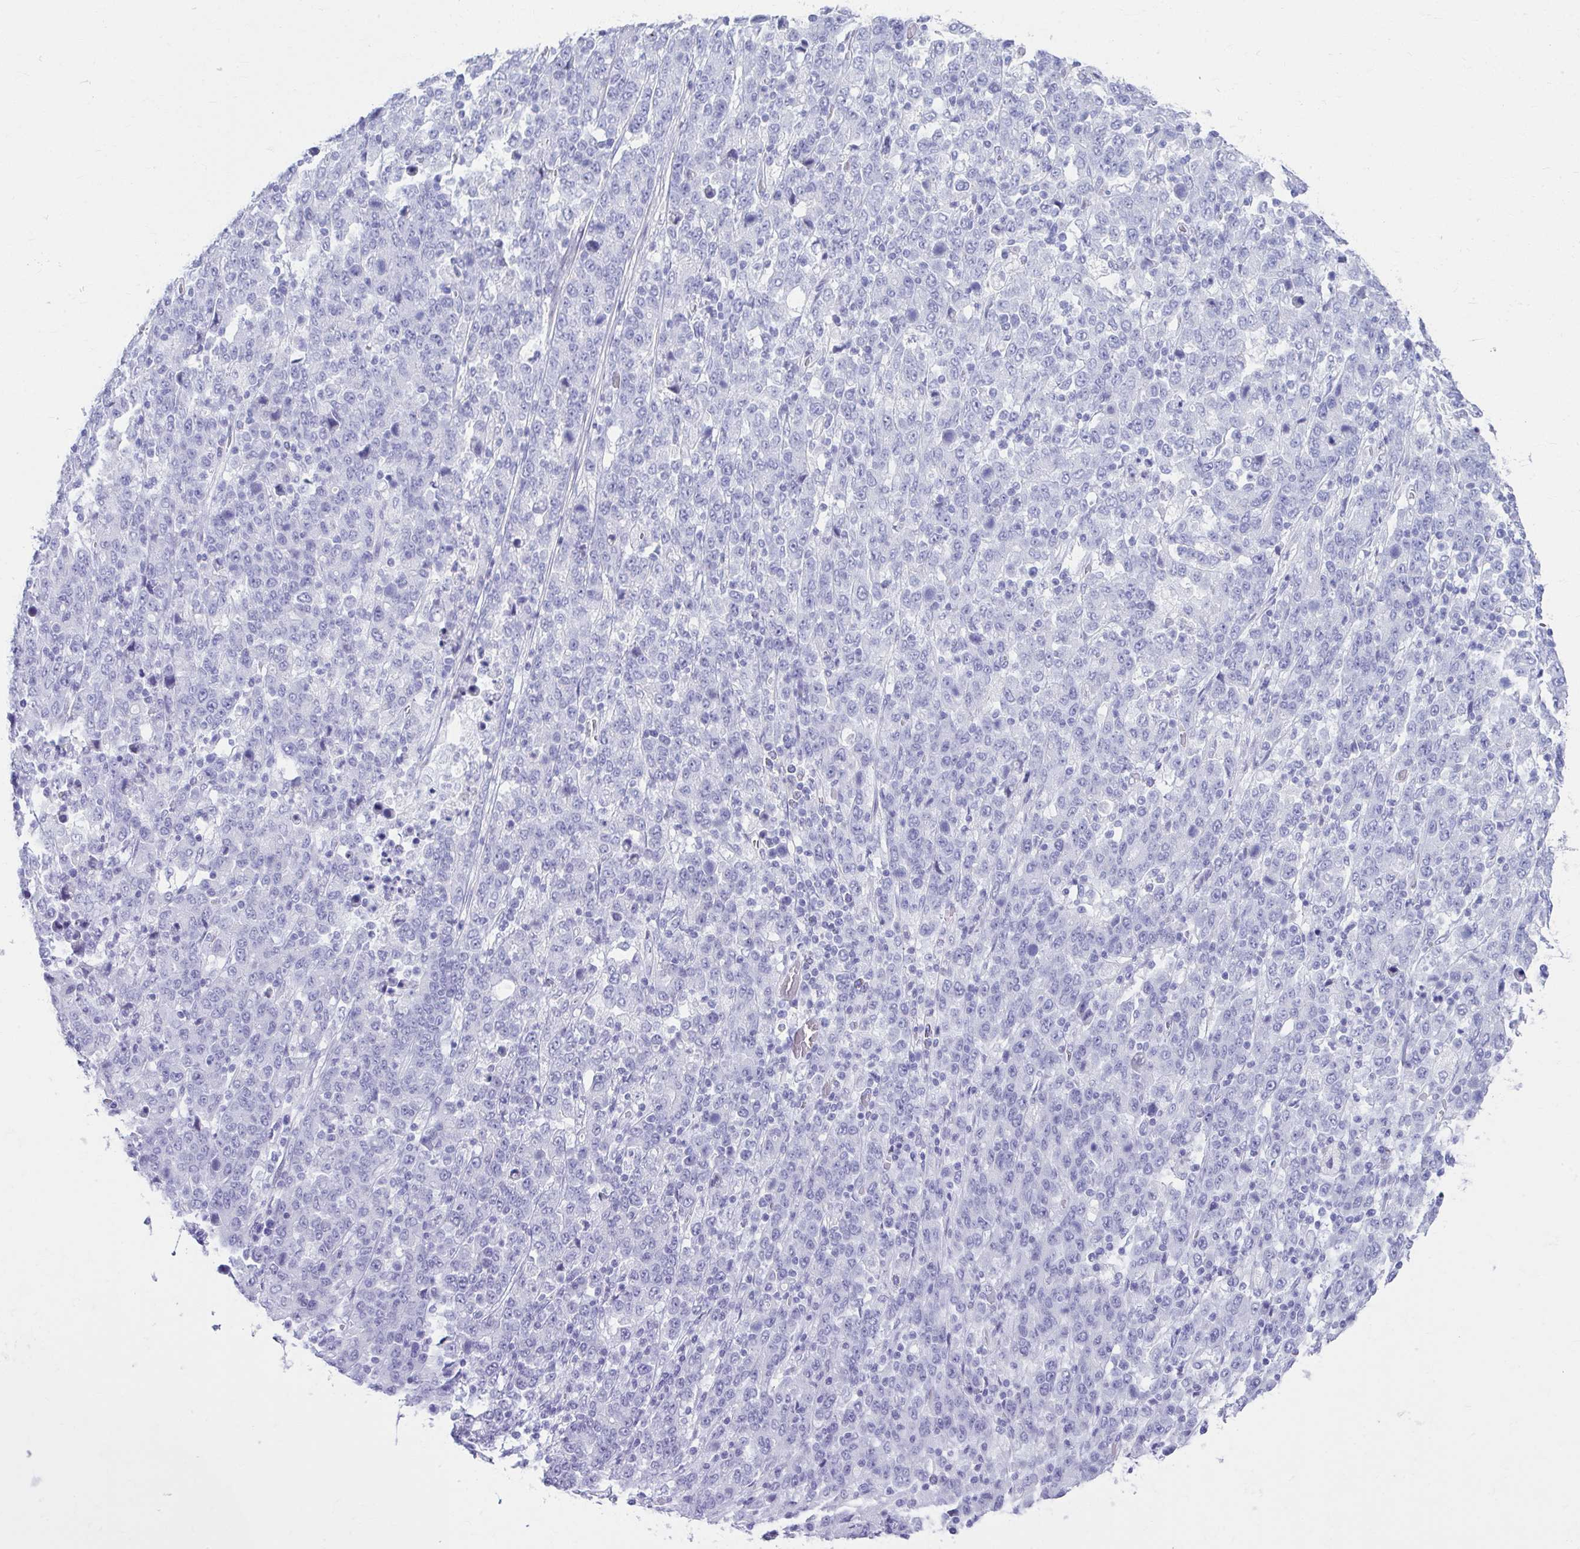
{"staining": {"intensity": "negative", "quantity": "none", "location": "none"}, "tissue": "stomach cancer", "cell_type": "Tumor cells", "image_type": "cancer", "snomed": [{"axis": "morphology", "description": "Adenocarcinoma, NOS"}, {"axis": "topography", "description": "Stomach, upper"}], "caption": "Immunohistochemistry photomicrograph of stomach adenocarcinoma stained for a protein (brown), which displays no expression in tumor cells.", "gene": "ATP4B", "patient": {"sex": "male", "age": 69}}